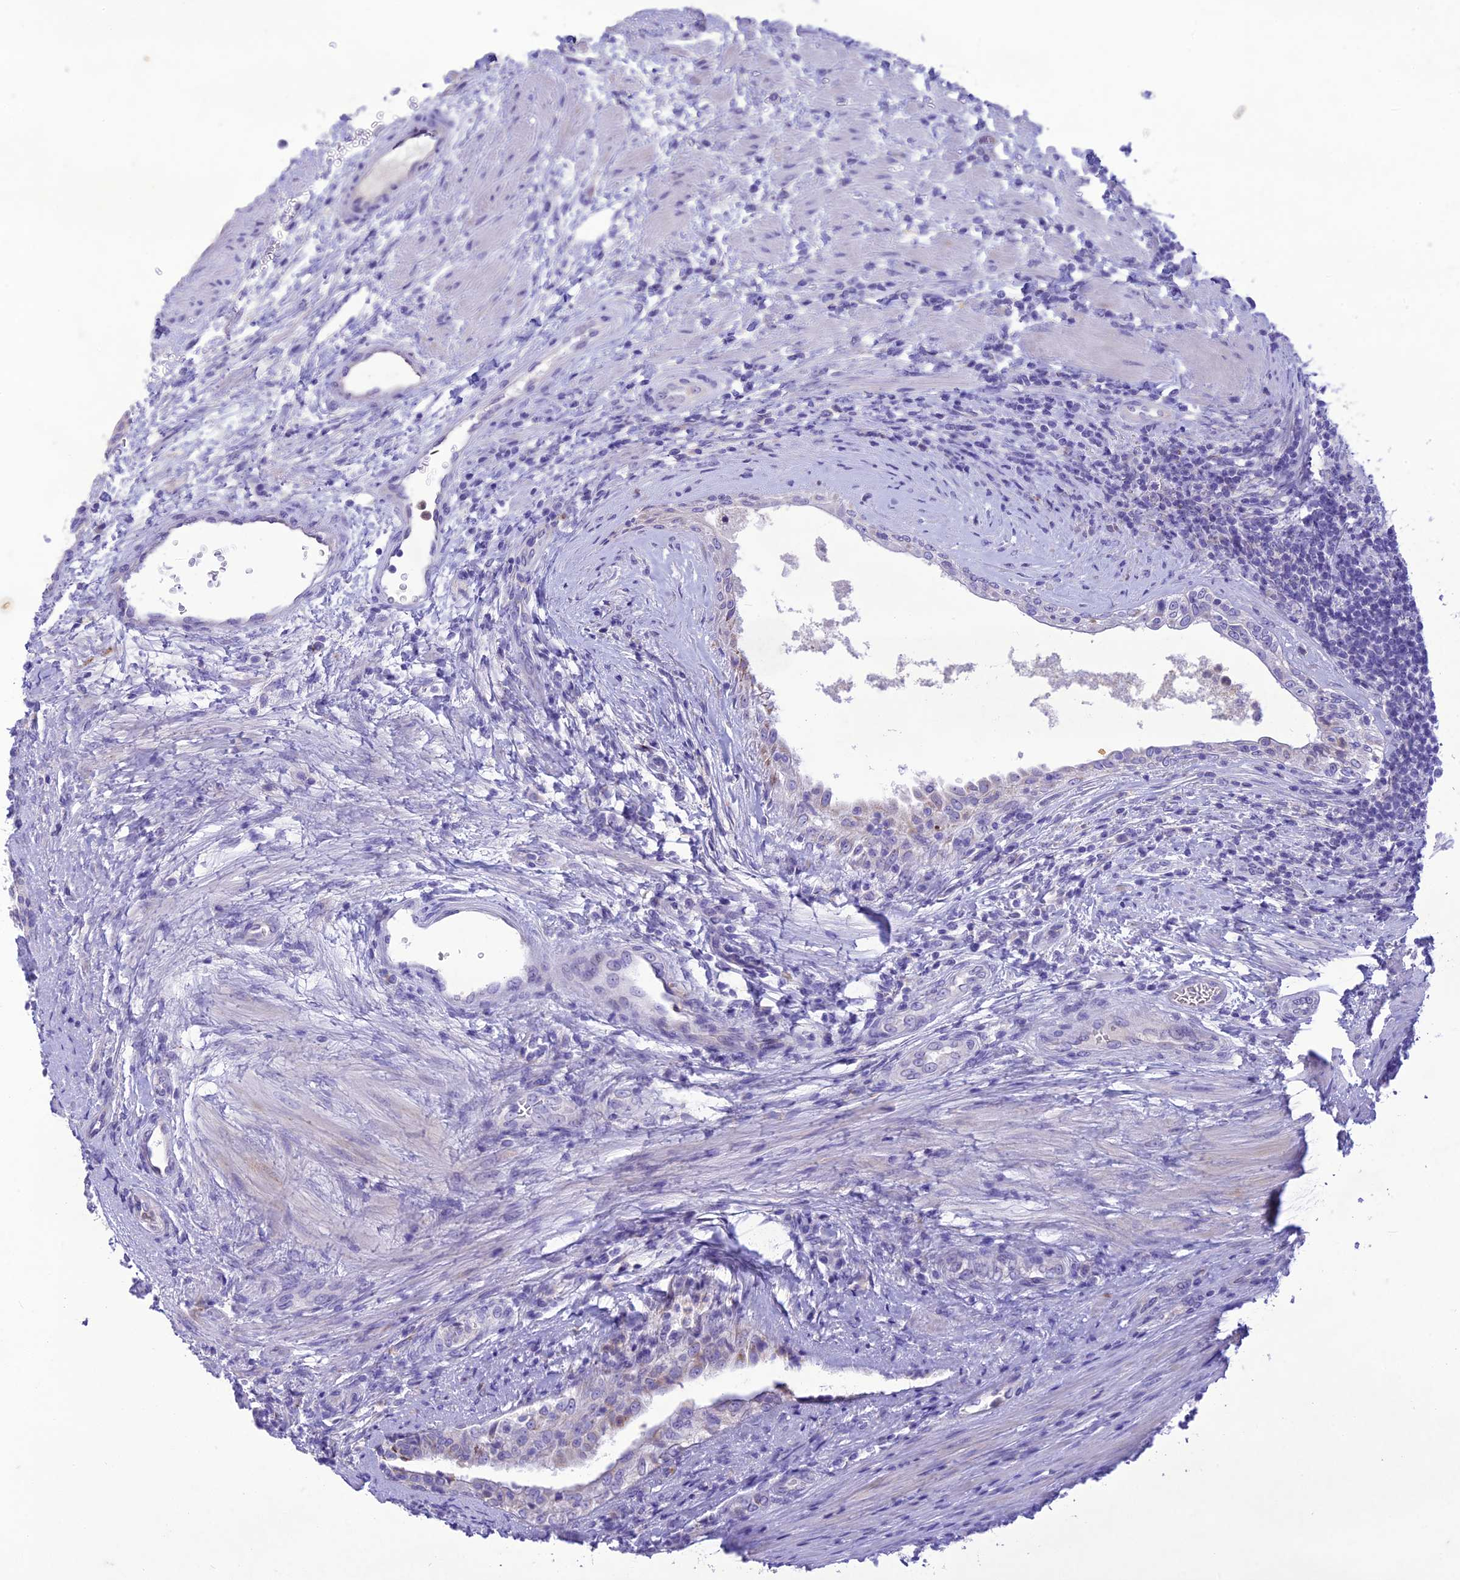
{"staining": {"intensity": "moderate", "quantity": "25%-75%", "location": "cytoplasmic/membranous"}, "tissue": "prostate", "cell_type": "Glandular cells", "image_type": "normal", "snomed": [{"axis": "morphology", "description": "Normal tissue, NOS"}, {"axis": "topography", "description": "Prostate"}], "caption": "Immunohistochemical staining of benign human prostate demonstrates 25%-75% levels of moderate cytoplasmic/membranous protein expression in approximately 25%-75% of glandular cells.", "gene": "SLC13A5", "patient": {"sex": "male", "age": 76}}